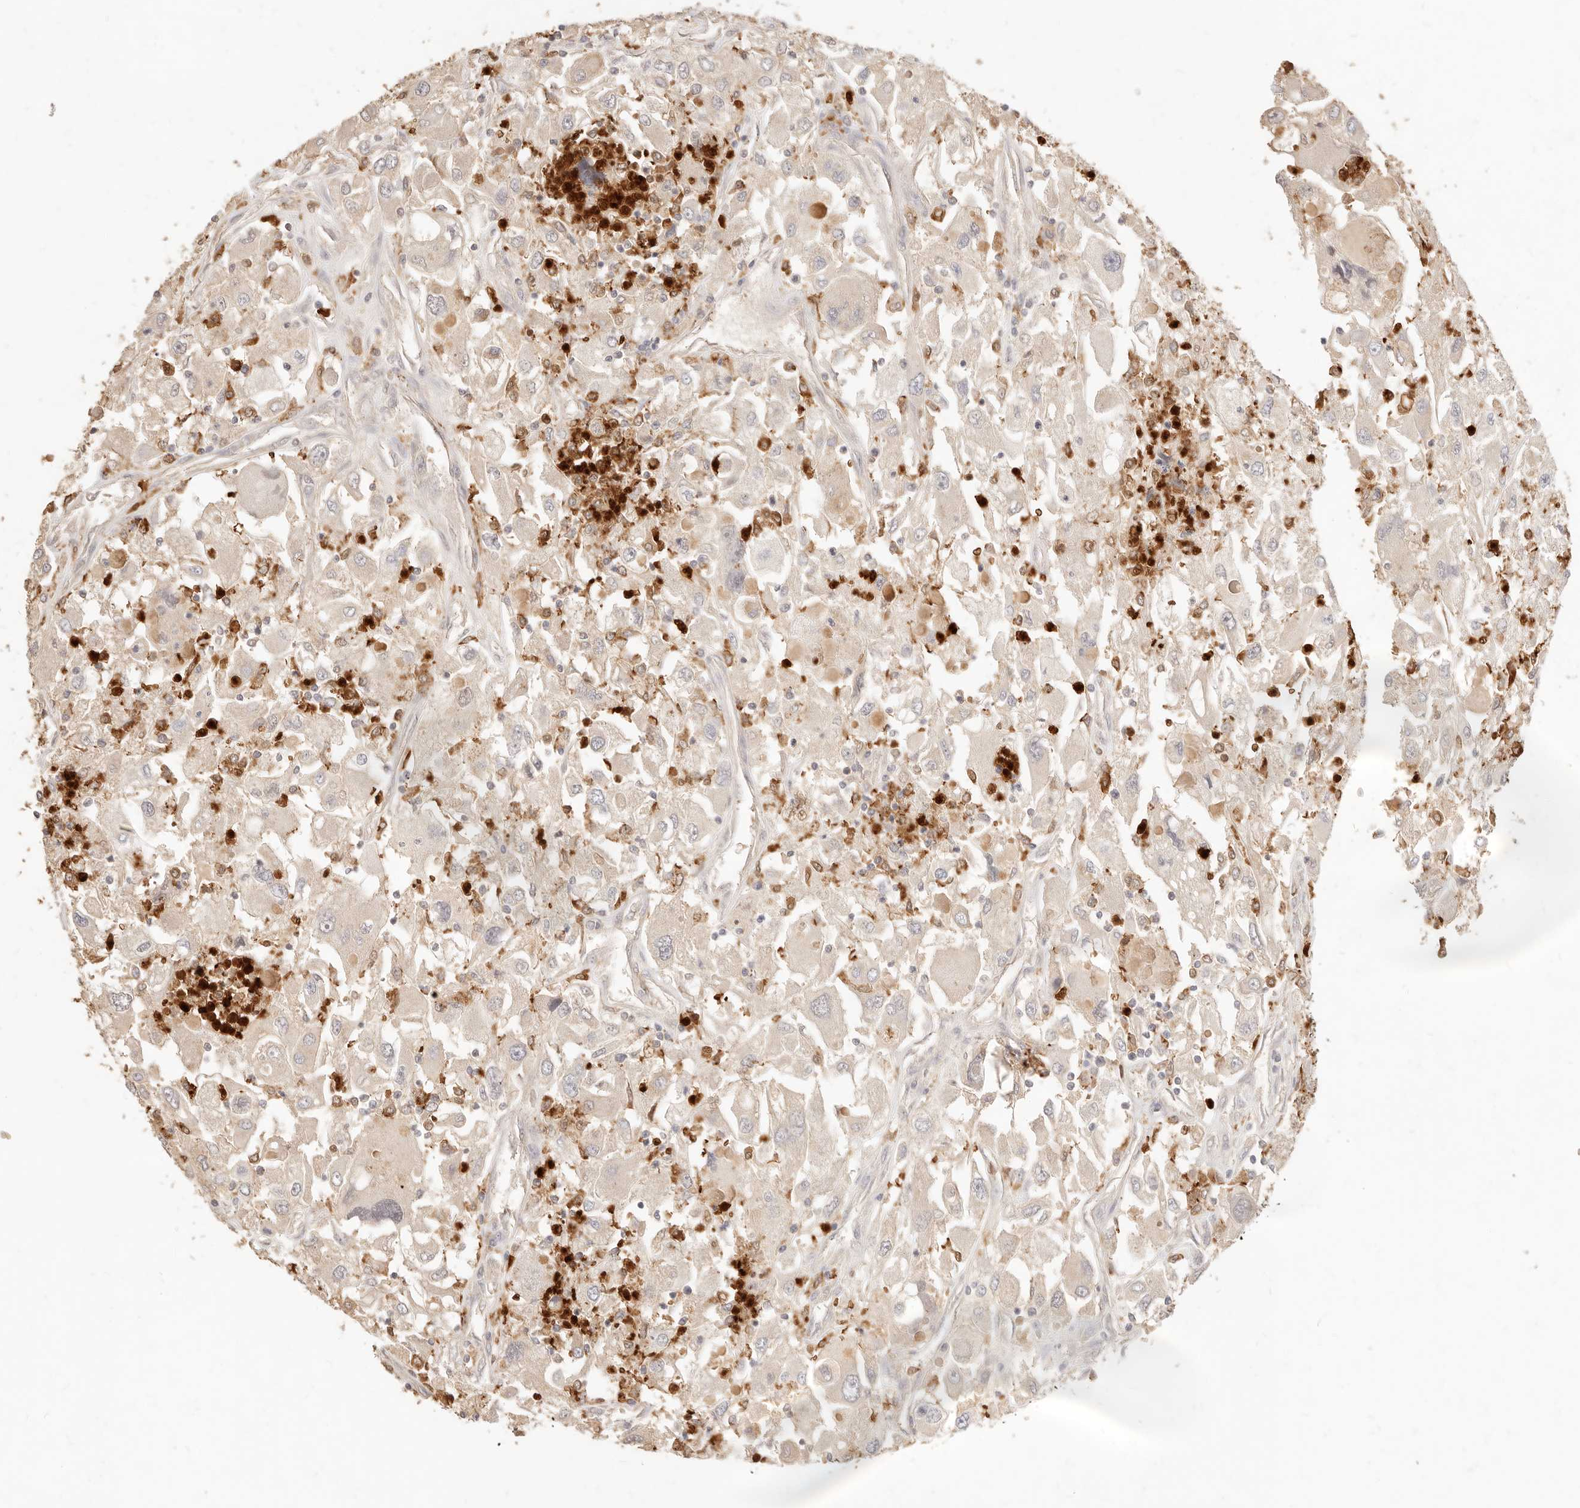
{"staining": {"intensity": "negative", "quantity": "none", "location": "none"}, "tissue": "renal cancer", "cell_type": "Tumor cells", "image_type": "cancer", "snomed": [{"axis": "morphology", "description": "Adenocarcinoma, NOS"}, {"axis": "topography", "description": "Kidney"}], "caption": "Immunohistochemistry photomicrograph of human renal cancer stained for a protein (brown), which demonstrates no positivity in tumor cells.", "gene": "TMTC2", "patient": {"sex": "female", "age": 52}}